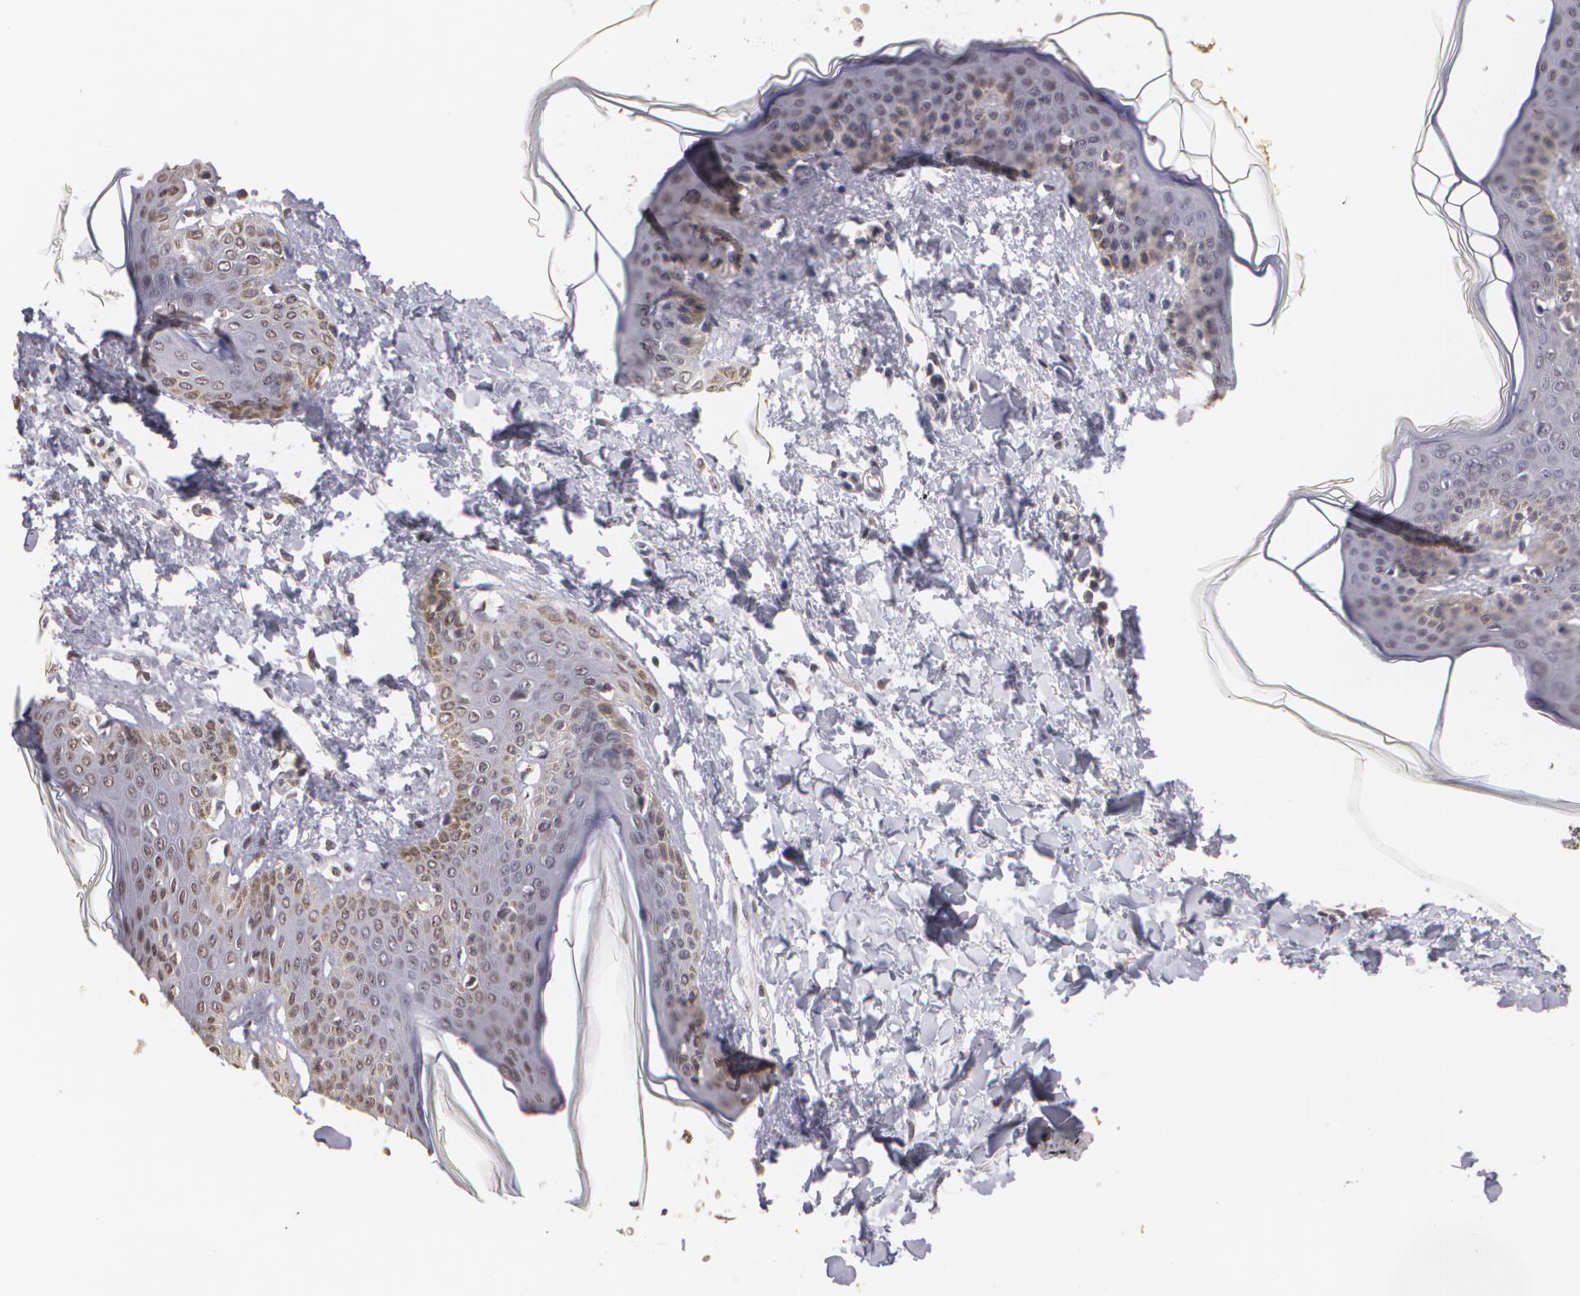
{"staining": {"intensity": "negative", "quantity": "none", "location": "none"}, "tissue": "skin", "cell_type": "Fibroblasts", "image_type": "normal", "snomed": [{"axis": "morphology", "description": "Normal tissue, NOS"}, {"axis": "topography", "description": "Skin"}], "caption": "Skin was stained to show a protein in brown. There is no significant positivity in fibroblasts. (DAB immunohistochemistry (IHC), high magnification).", "gene": "THRB", "patient": {"sex": "female", "age": 17}}